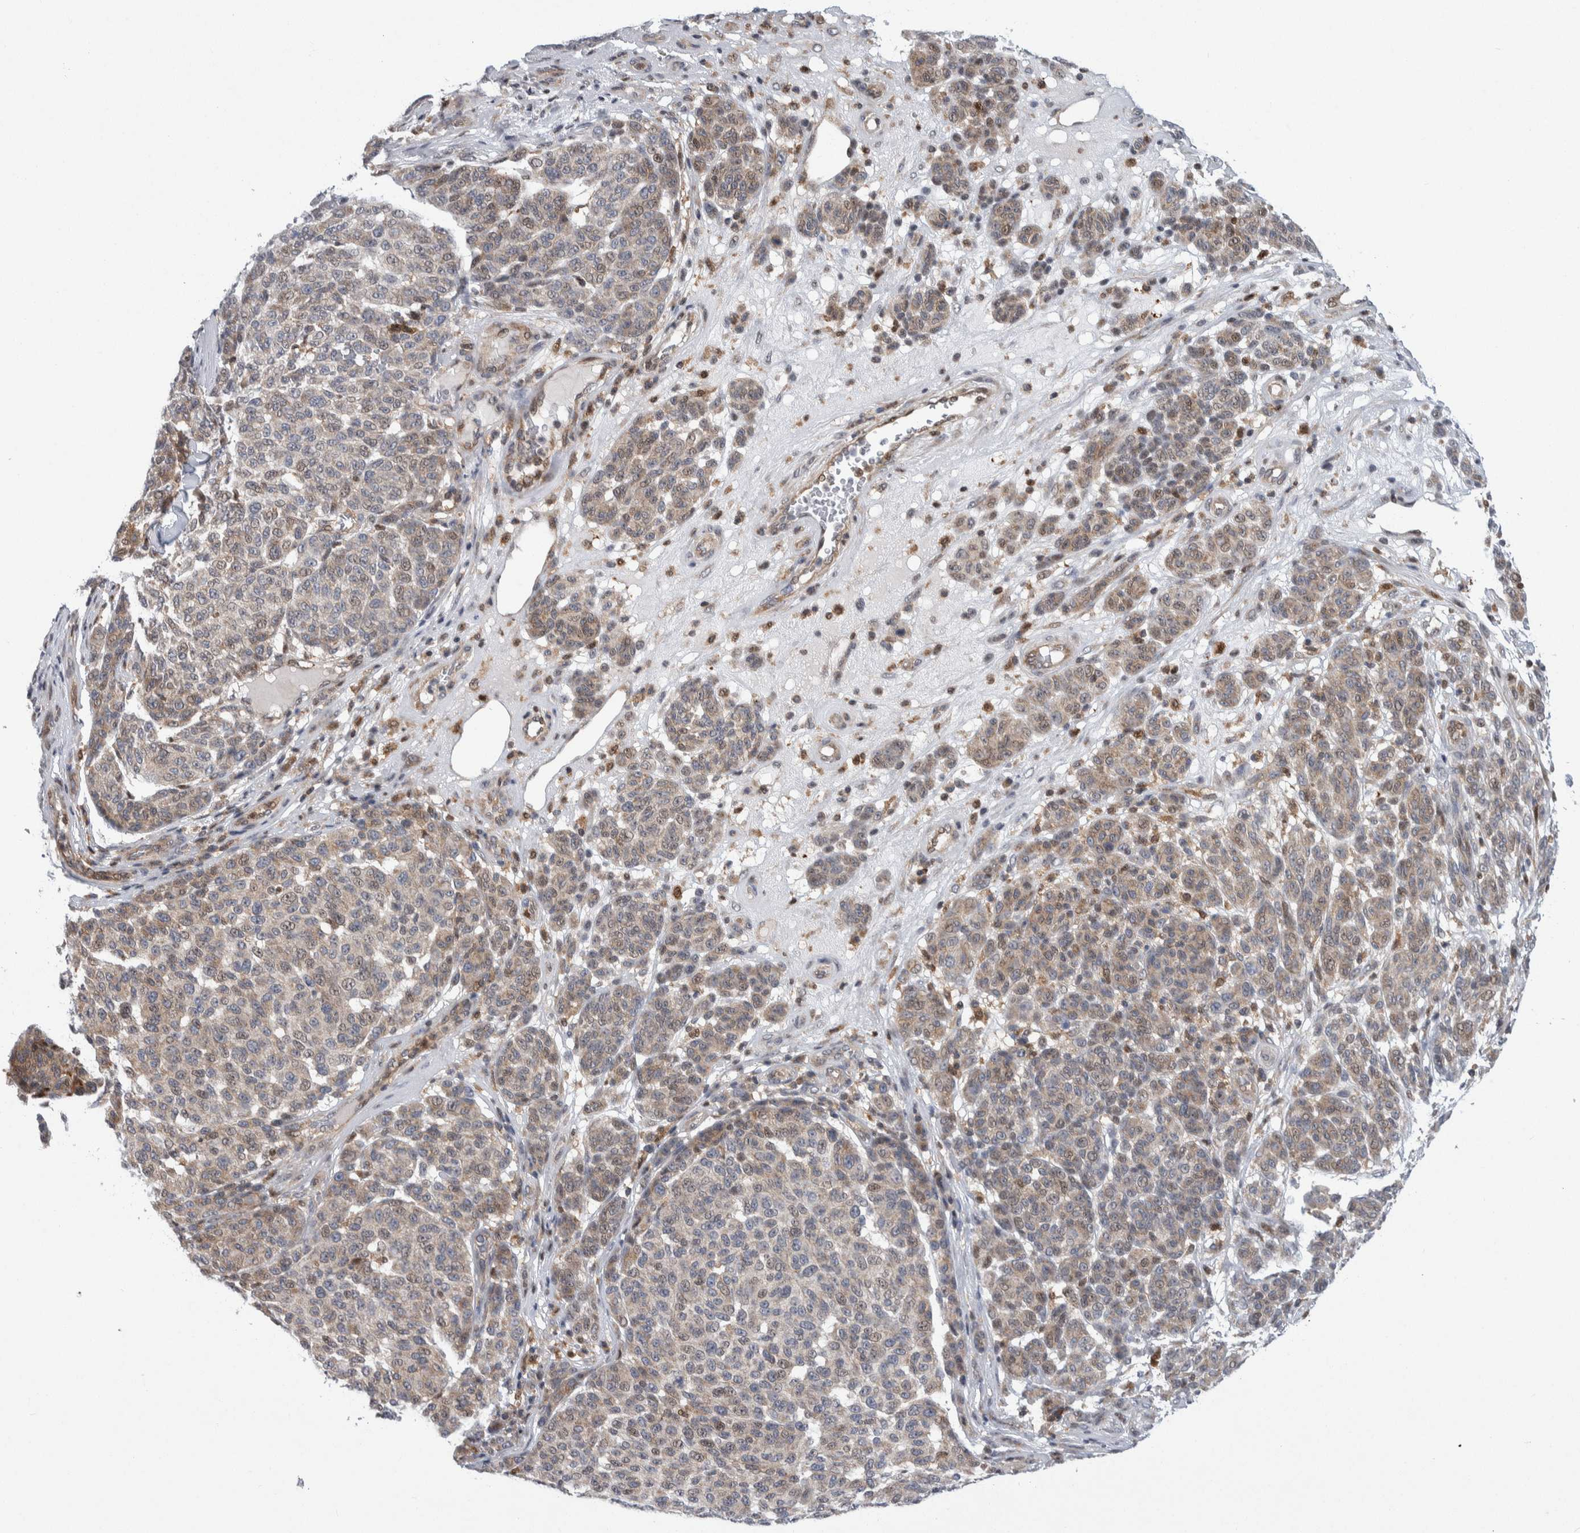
{"staining": {"intensity": "negative", "quantity": "none", "location": "none"}, "tissue": "melanoma", "cell_type": "Tumor cells", "image_type": "cancer", "snomed": [{"axis": "morphology", "description": "Malignant melanoma, NOS"}, {"axis": "topography", "description": "Skin"}], "caption": "Melanoma was stained to show a protein in brown. There is no significant staining in tumor cells.", "gene": "PTPA", "patient": {"sex": "male", "age": 59}}